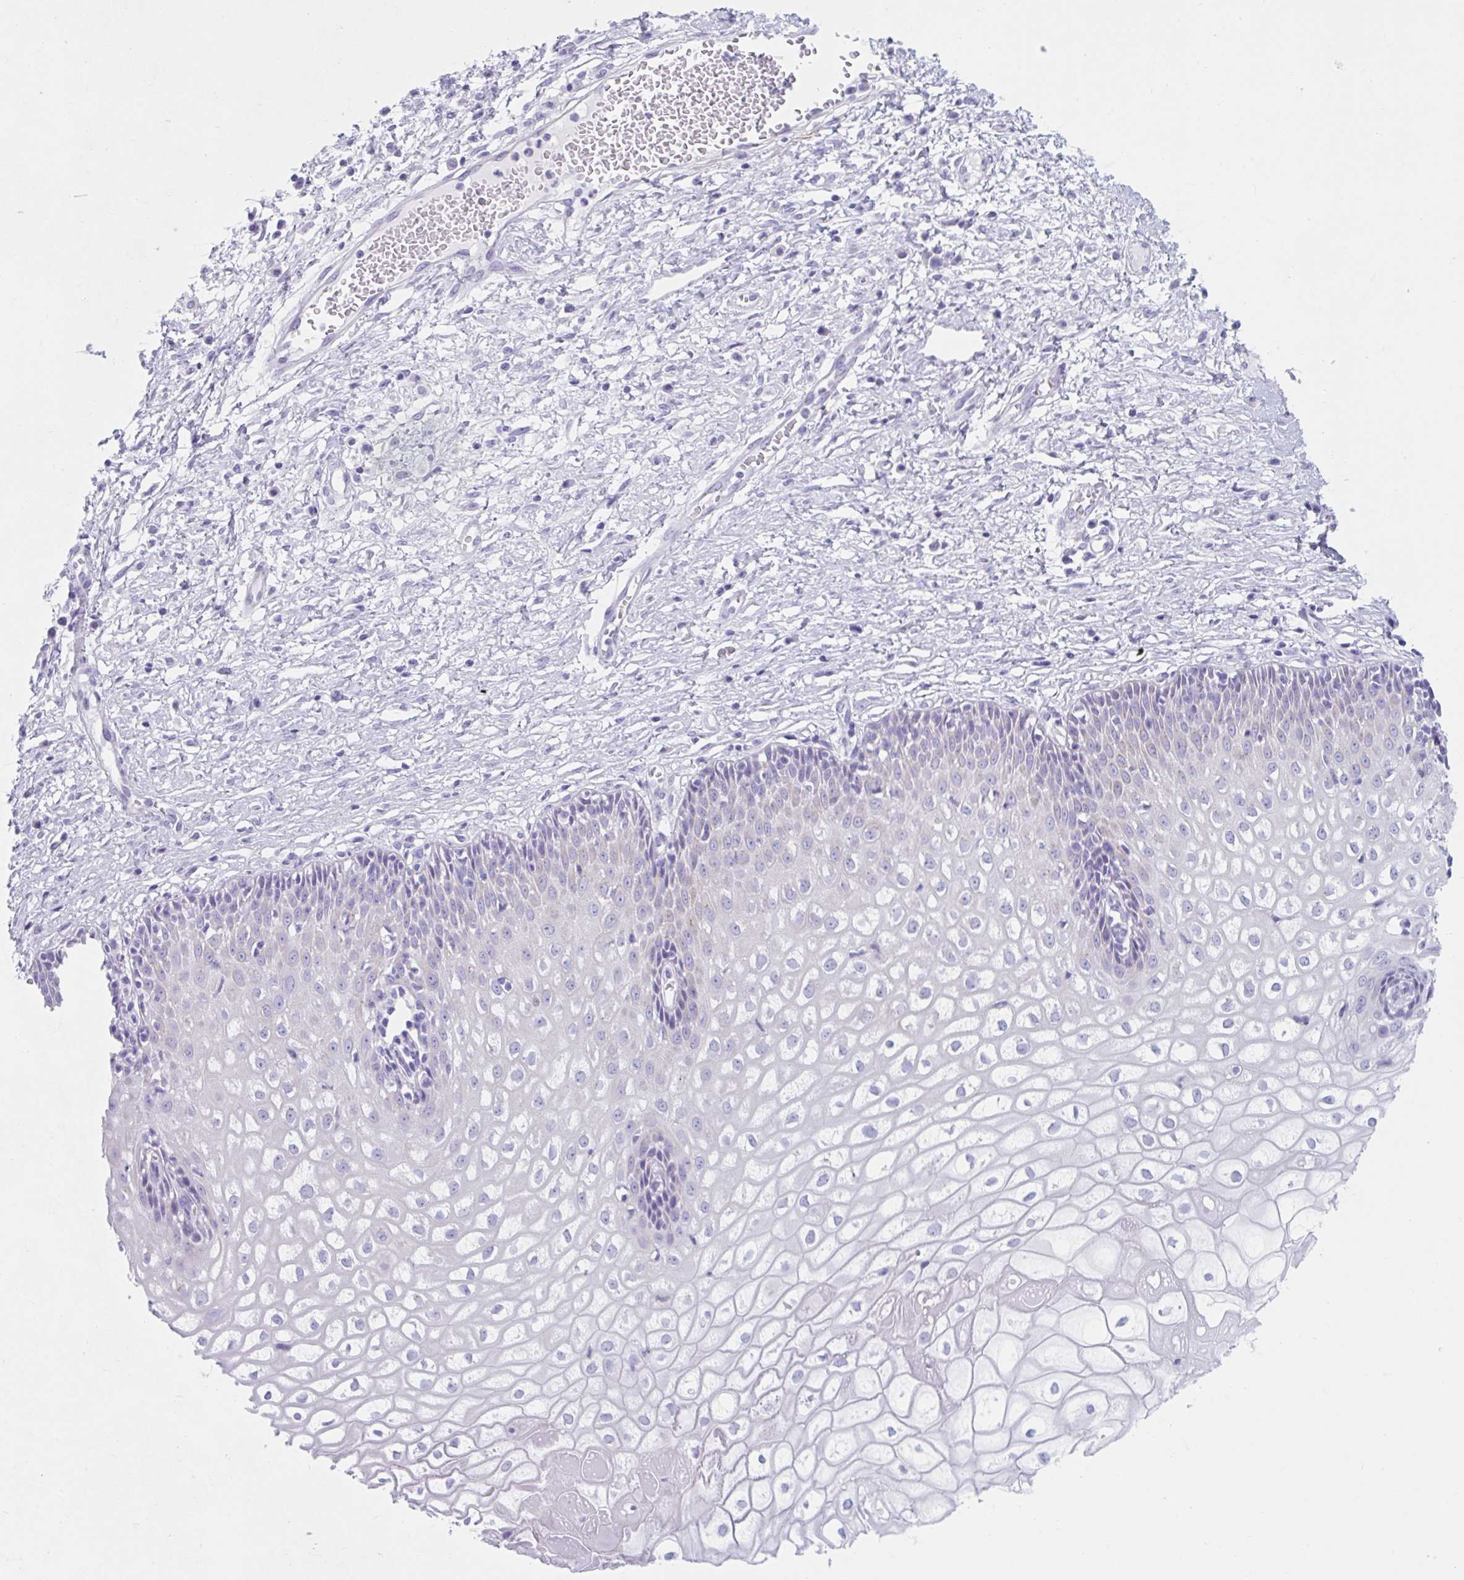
{"staining": {"intensity": "negative", "quantity": "none", "location": "none"}, "tissue": "cervix", "cell_type": "Glandular cells", "image_type": "normal", "snomed": [{"axis": "morphology", "description": "Normal tissue, NOS"}, {"axis": "topography", "description": "Cervix"}], "caption": "IHC micrograph of unremarkable cervix: human cervix stained with DAB (3,3'-diaminobenzidine) displays no significant protein expression in glandular cells.", "gene": "CPTP", "patient": {"sex": "female", "age": 36}}